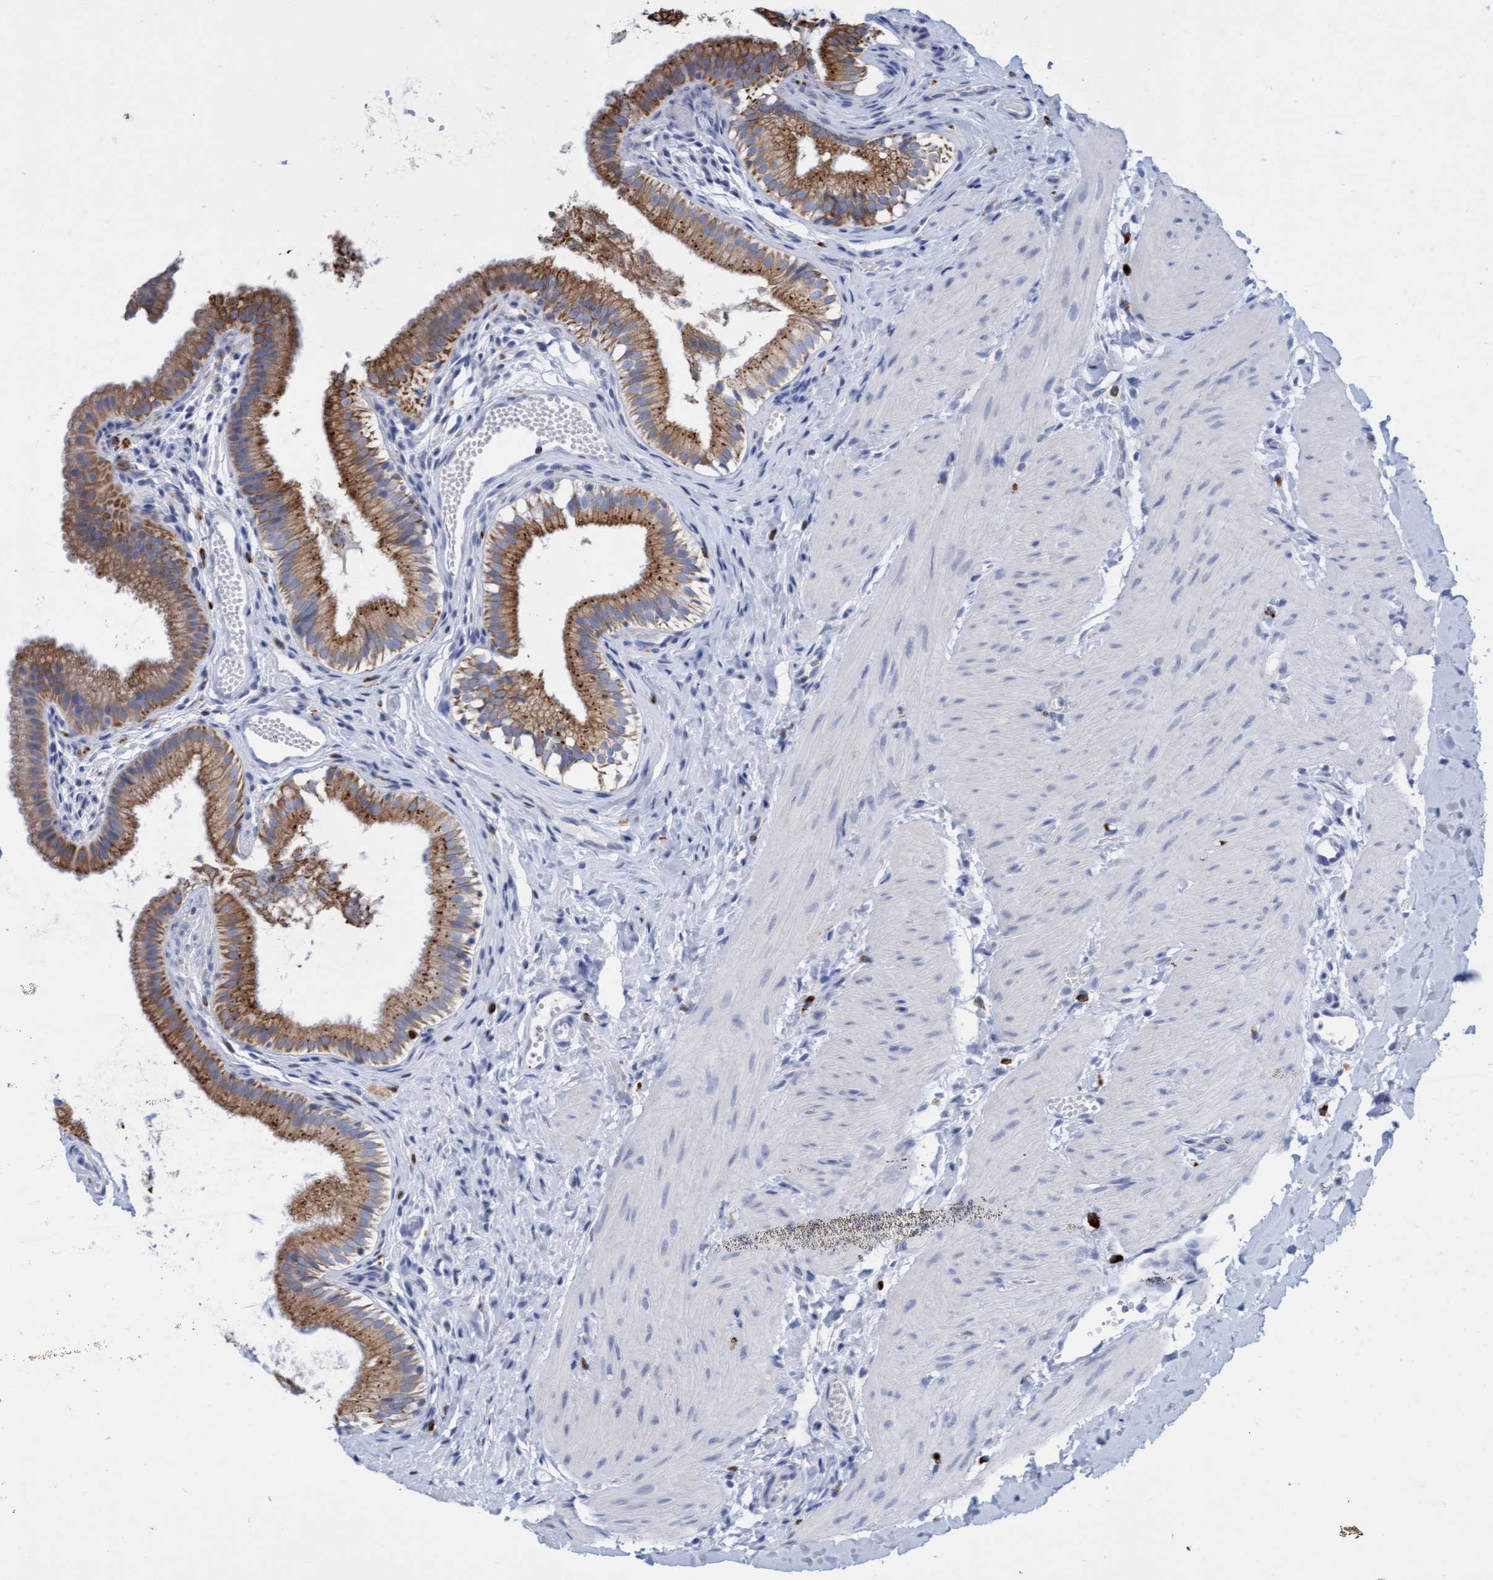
{"staining": {"intensity": "strong", "quantity": ">75%", "location": "cytoplasmic/membranous"}, "tissue": "gallbladder", "cell_type": "Glandular cells", "image_type": "normal", "snomed": [{"axis": "morphology", "description": "Normal tissue, NOS"}, {"axis": "topography", "description": "Gallbladder"}], "caption": "Immunohistochemistry of normal human gallbladder exhibits high levels of strong cytoplasmic/membranous staining in approximately >75% of glandular cells. Nuclei are stained in blue.", "gene": "SGSH", "patient": {"sex": "female", "age": 26}}